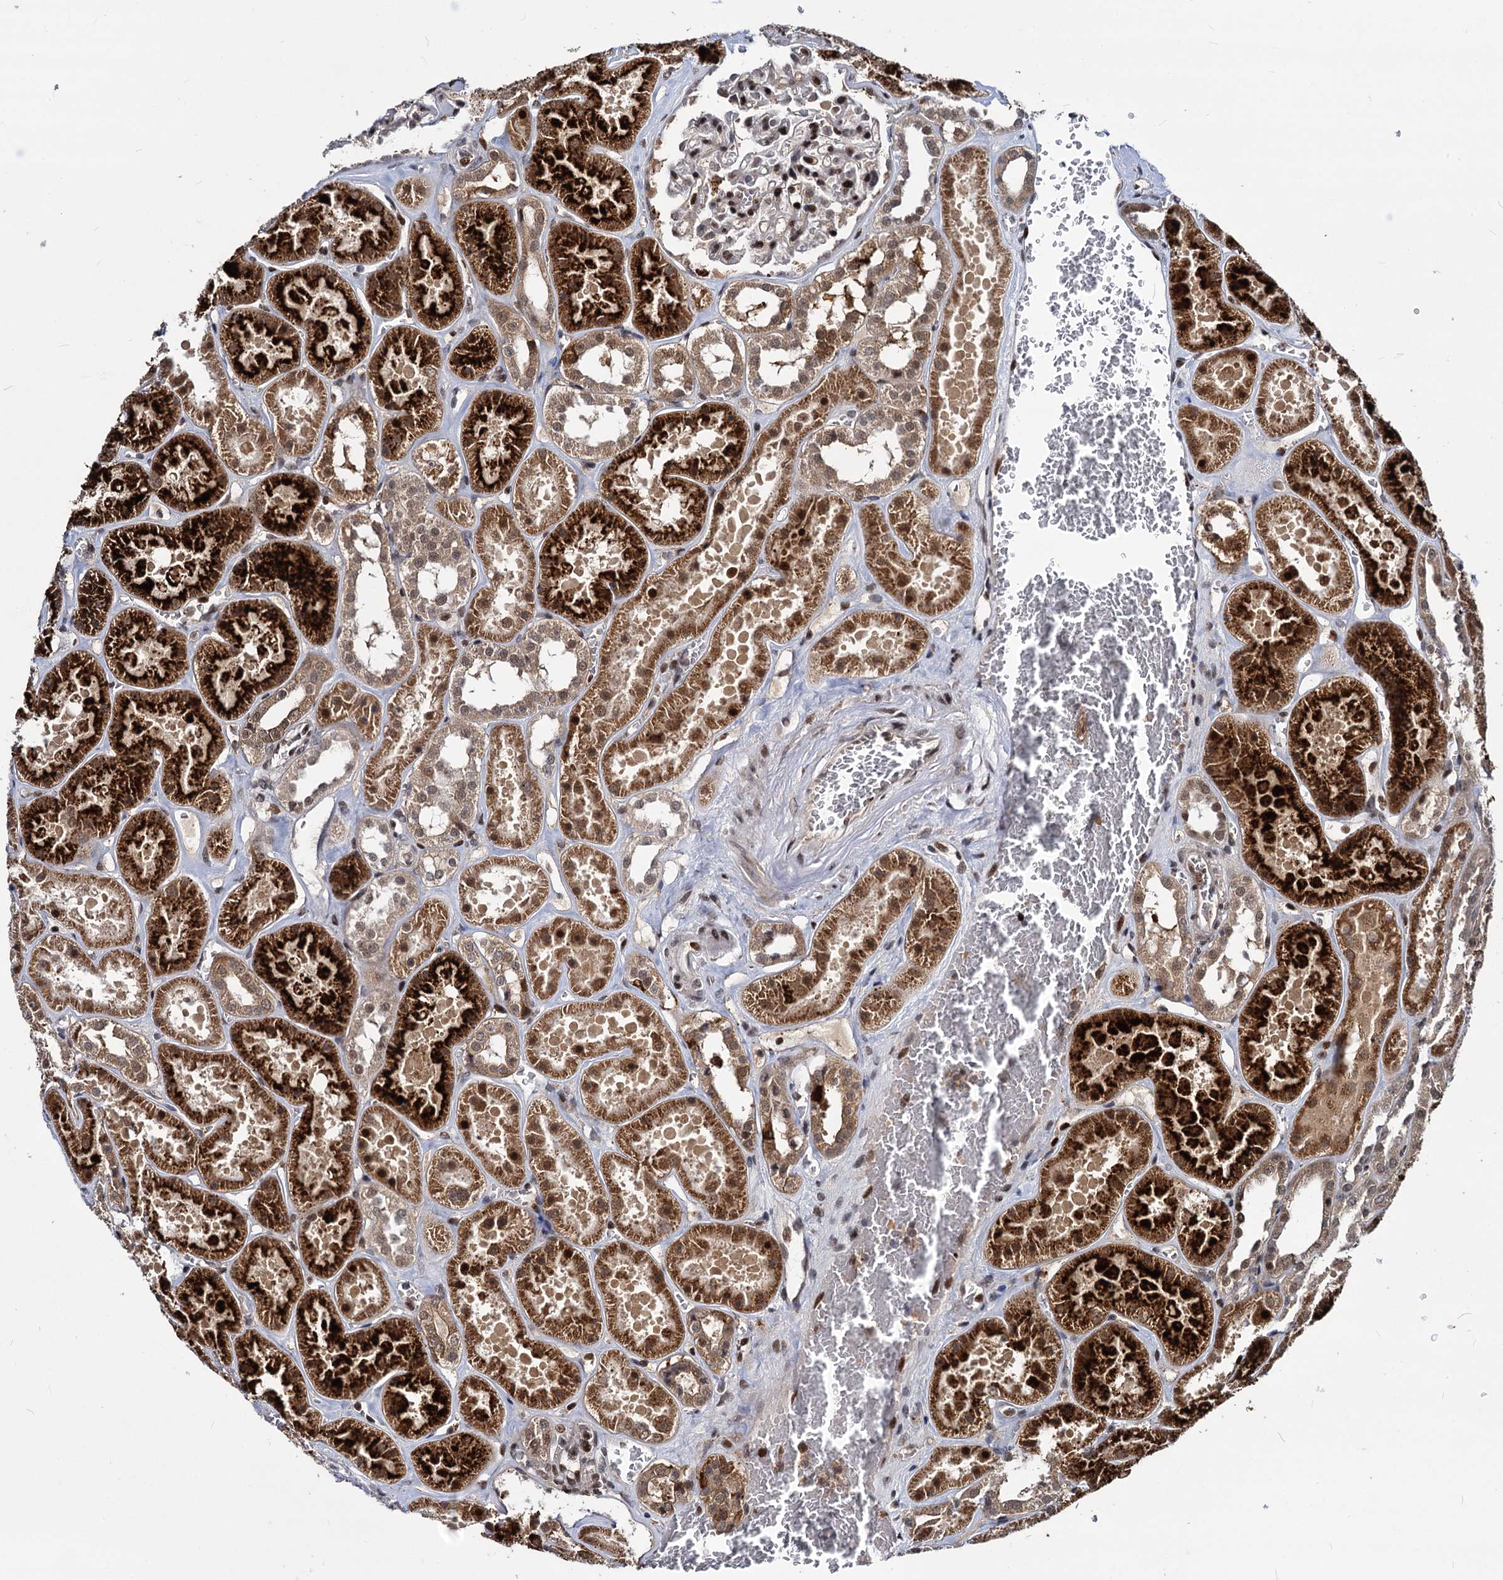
{"staining": {"intensity": "strong", "quantity": ">75%", "location": "nuclear"}, "tissue": "kidney", "cell_type": "Cells in glomeruli", "image_type": "normal", "snomed": [{"axis": "morphology", "description": "Normal tissue, NOS"}, {"axis": "topography", "description": "Kidney"}], "caption": "About >75% of cells in glomeruli in normal kidney demonstrate strong nuclear protein staining as visualized by brown immunohistochemical staining.", "gene": "MAML2", "patient": {"sex": "female", "age": 41}}